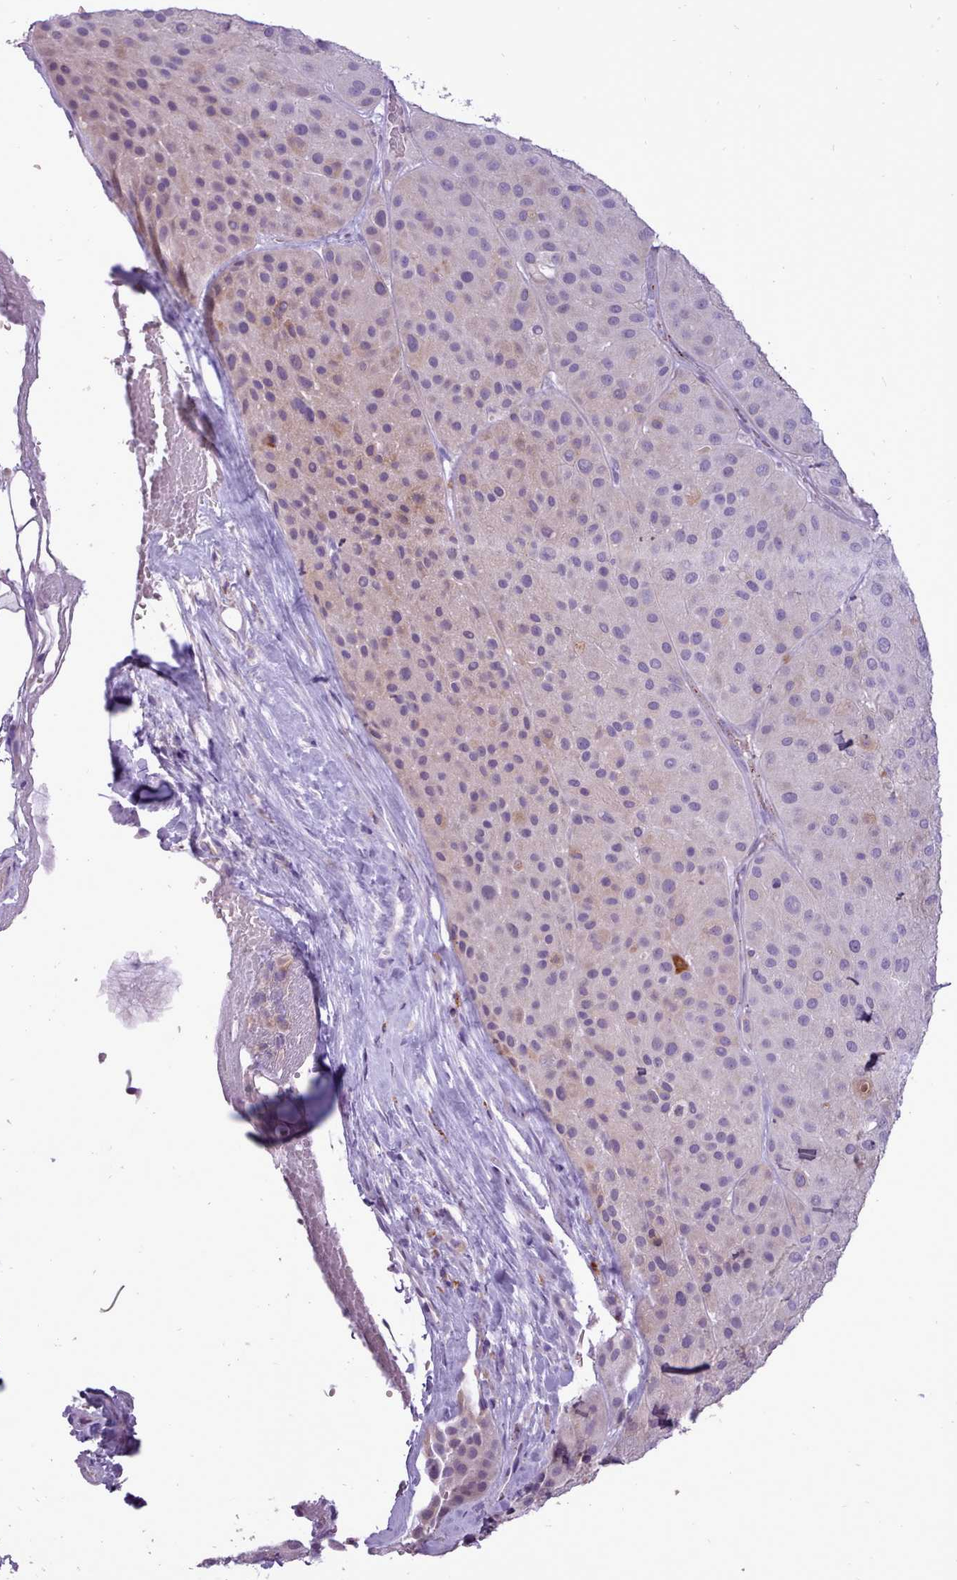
{"staining": {"intensity": "weak", "quantity": "<25%", "location": "cytoplasmic/membranous"}, "tissue": "melanoma", "cell_type": "Tumor cells", "image_type": "cancer", "snomed": [{"axis": "morphology", "description": "Malignant melanoma, Metastatic site"}, {"axis": "topography", "description": "Smooth muscle"}], "caption": "Tumor cells show no significant staining in melanoma.", "gene": "ATRAID", "patient": {"sex": "male", "age": 41}}